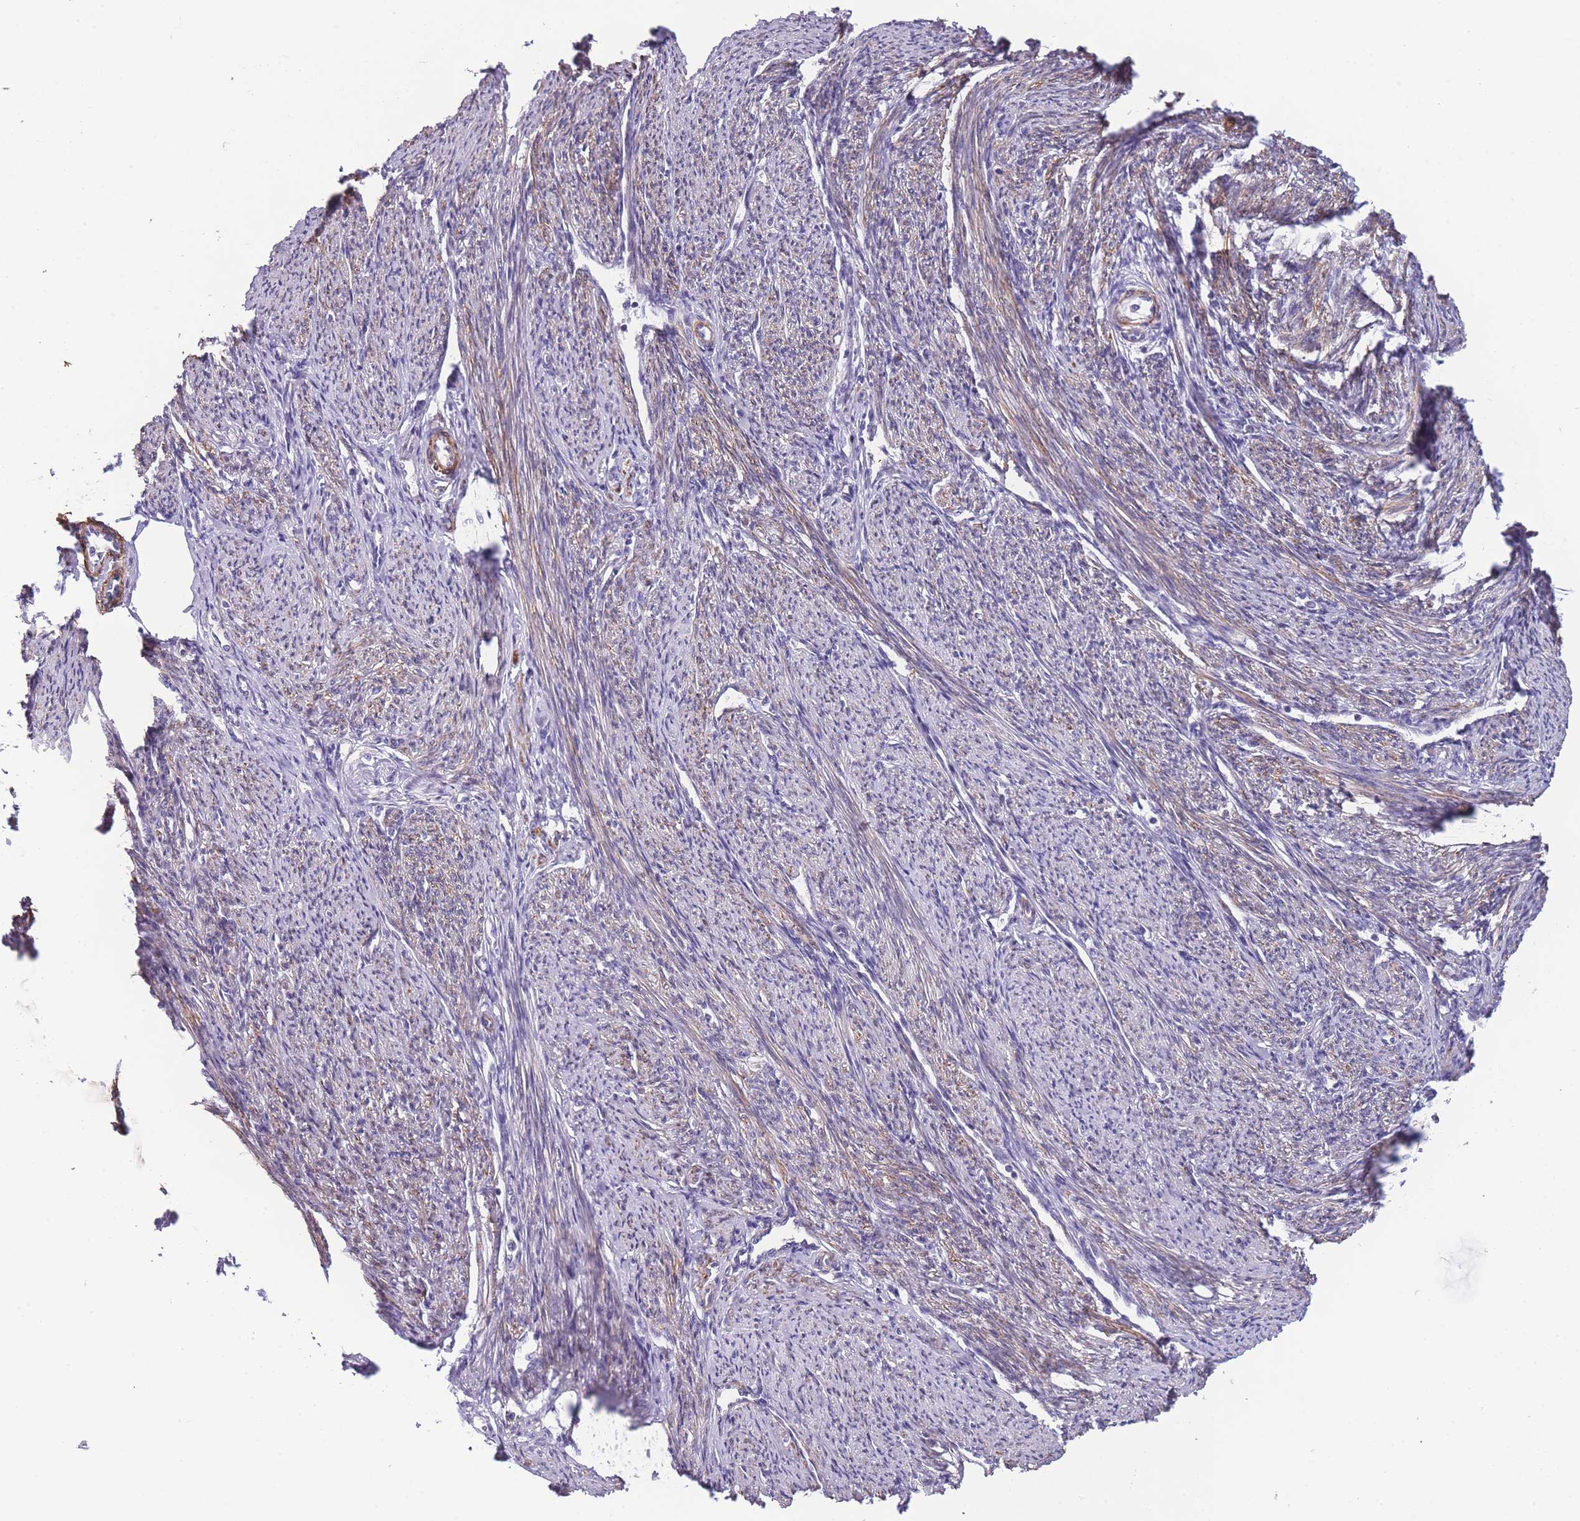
{"staining": {"intensity": "strong", "quantity": "25%-75%", "location": "cytoplasmic/membranous"}, "tissue": "smooth muscle", "cell_type": "Smooth muscle cells", "image_type": "normal", "snomed": [{"axis": "morphology", "description": "Normal tissue, NOS"}, {"axis": "topography", "description": "Smooth muscle"}, {"axis": "topography", "description": "Uterus"}], "caption": "Immunohistochemical staining of benign smooth muscle shows strong cytoplasmic/membranous protein expression in about 25%-75% of smooth muscle cells.", "gene": "FAM124A", "patient": {"sex": "female", "age": 59}}